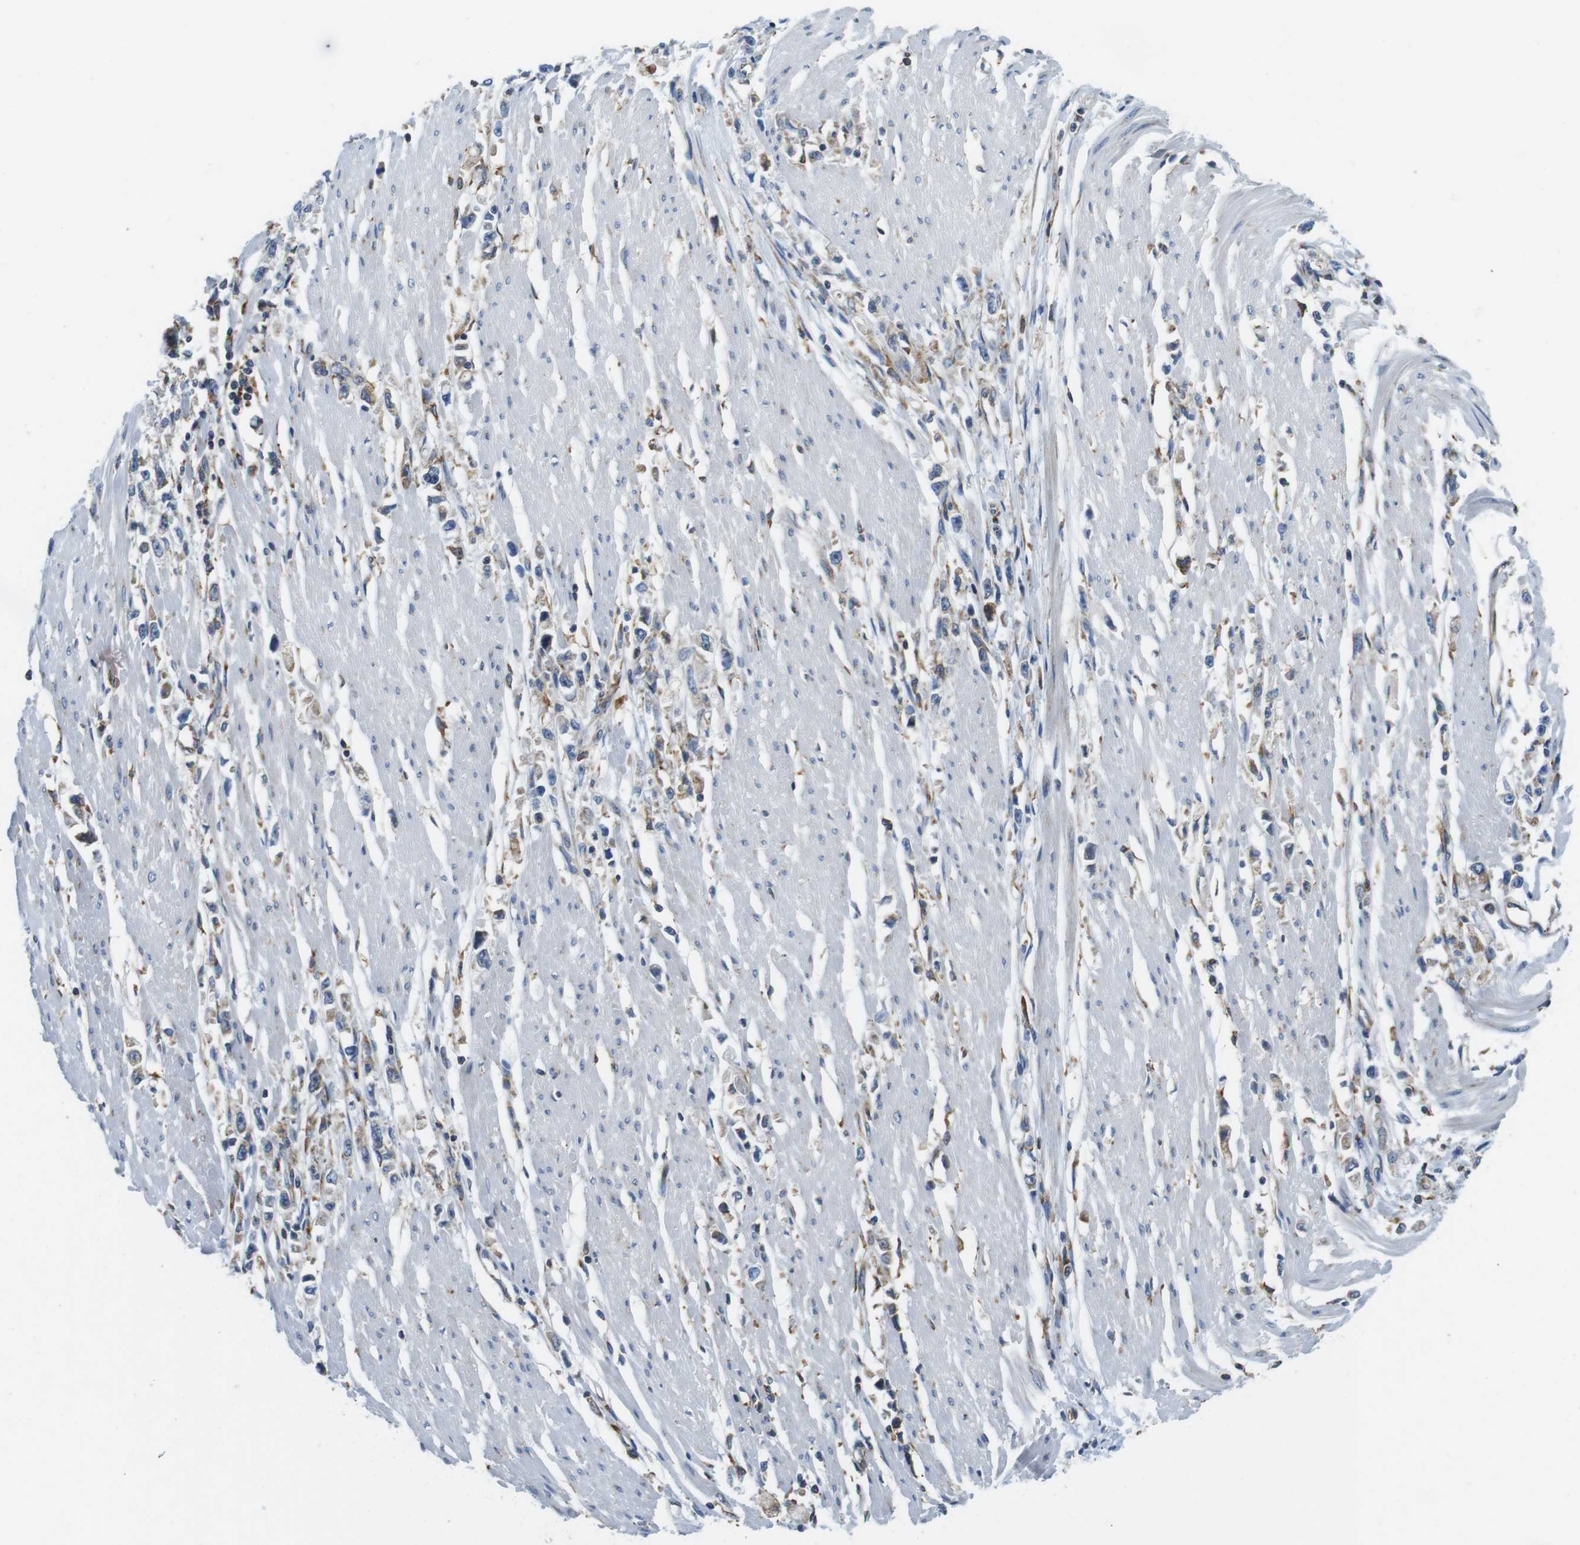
{"staining": {"intensity": "moderate", "quantity": "25%-75%", "location": "cytoplasmic/membranous"}, "tissue": "stomach cancer", "cell_type": "Tumor cells", "image_type": "cancer", "snomed": [{"axis": "morphology", "description": "Adenocarcinoma, NOS"}, {"axis": "topography", "description": "Stomach"}], "caption": "IHC histopathology image of neoplastic tissue: human stomach adenocarcinoma stained using IHC reveals medium levels of moderate protein expression localized specifically in the cytoplasmic/membranous of tumor cells, appearing as a cytoplasmic/membranous brown color.", "gene": "UGGT1", "patient": {"sex": "female", "age": 59}}